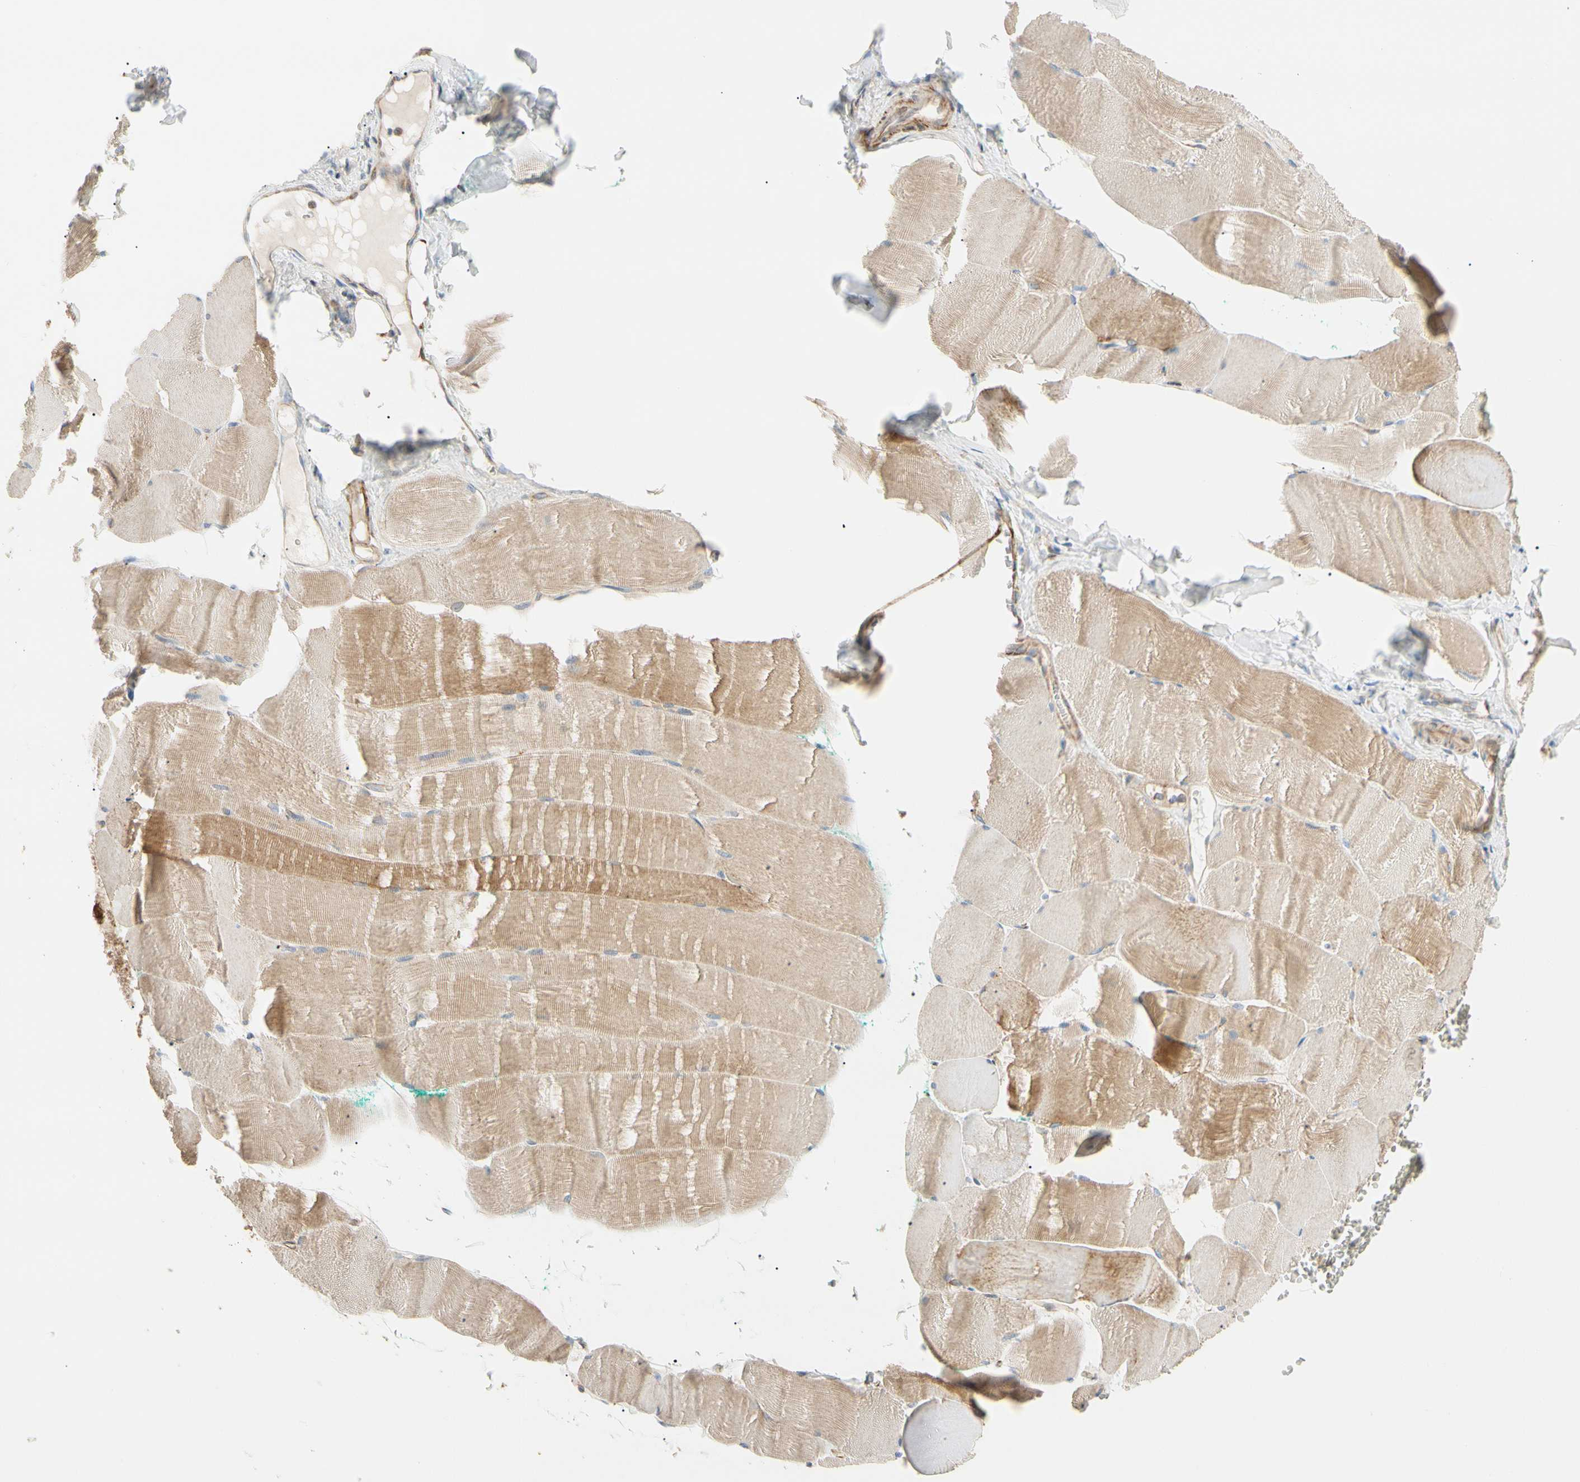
{"staining": {"intensity": "moderate", "quantity": ">75%", "location": "cytoplasmic/membranous"}, "tissue": "skeletal muscle", "cell_type": "Myocytes", "image_type": "normal", "snomed": [{"axis": "morphology", "description": "Normal tissue, NOS"}, {"axis": "morphology", "description": "Squamous cell carcinoma, NOS"}, {"axis": "topography", "description": "Skeletal muscle"}], "caption": "A micrograph of human skeletal muscle stained for a protein reveals moderate cytoplasmic/membranous brown staining in myocytes. The staining was performed using DAB (3,3'-diaminobenzidine) to visualize the protein expression in brown, while the nuclei were stained in blue with hematoxylin (Magnification: 20x).", "gene": "TBC1D10A", "patient": {"sex": "male", "age": 51}}